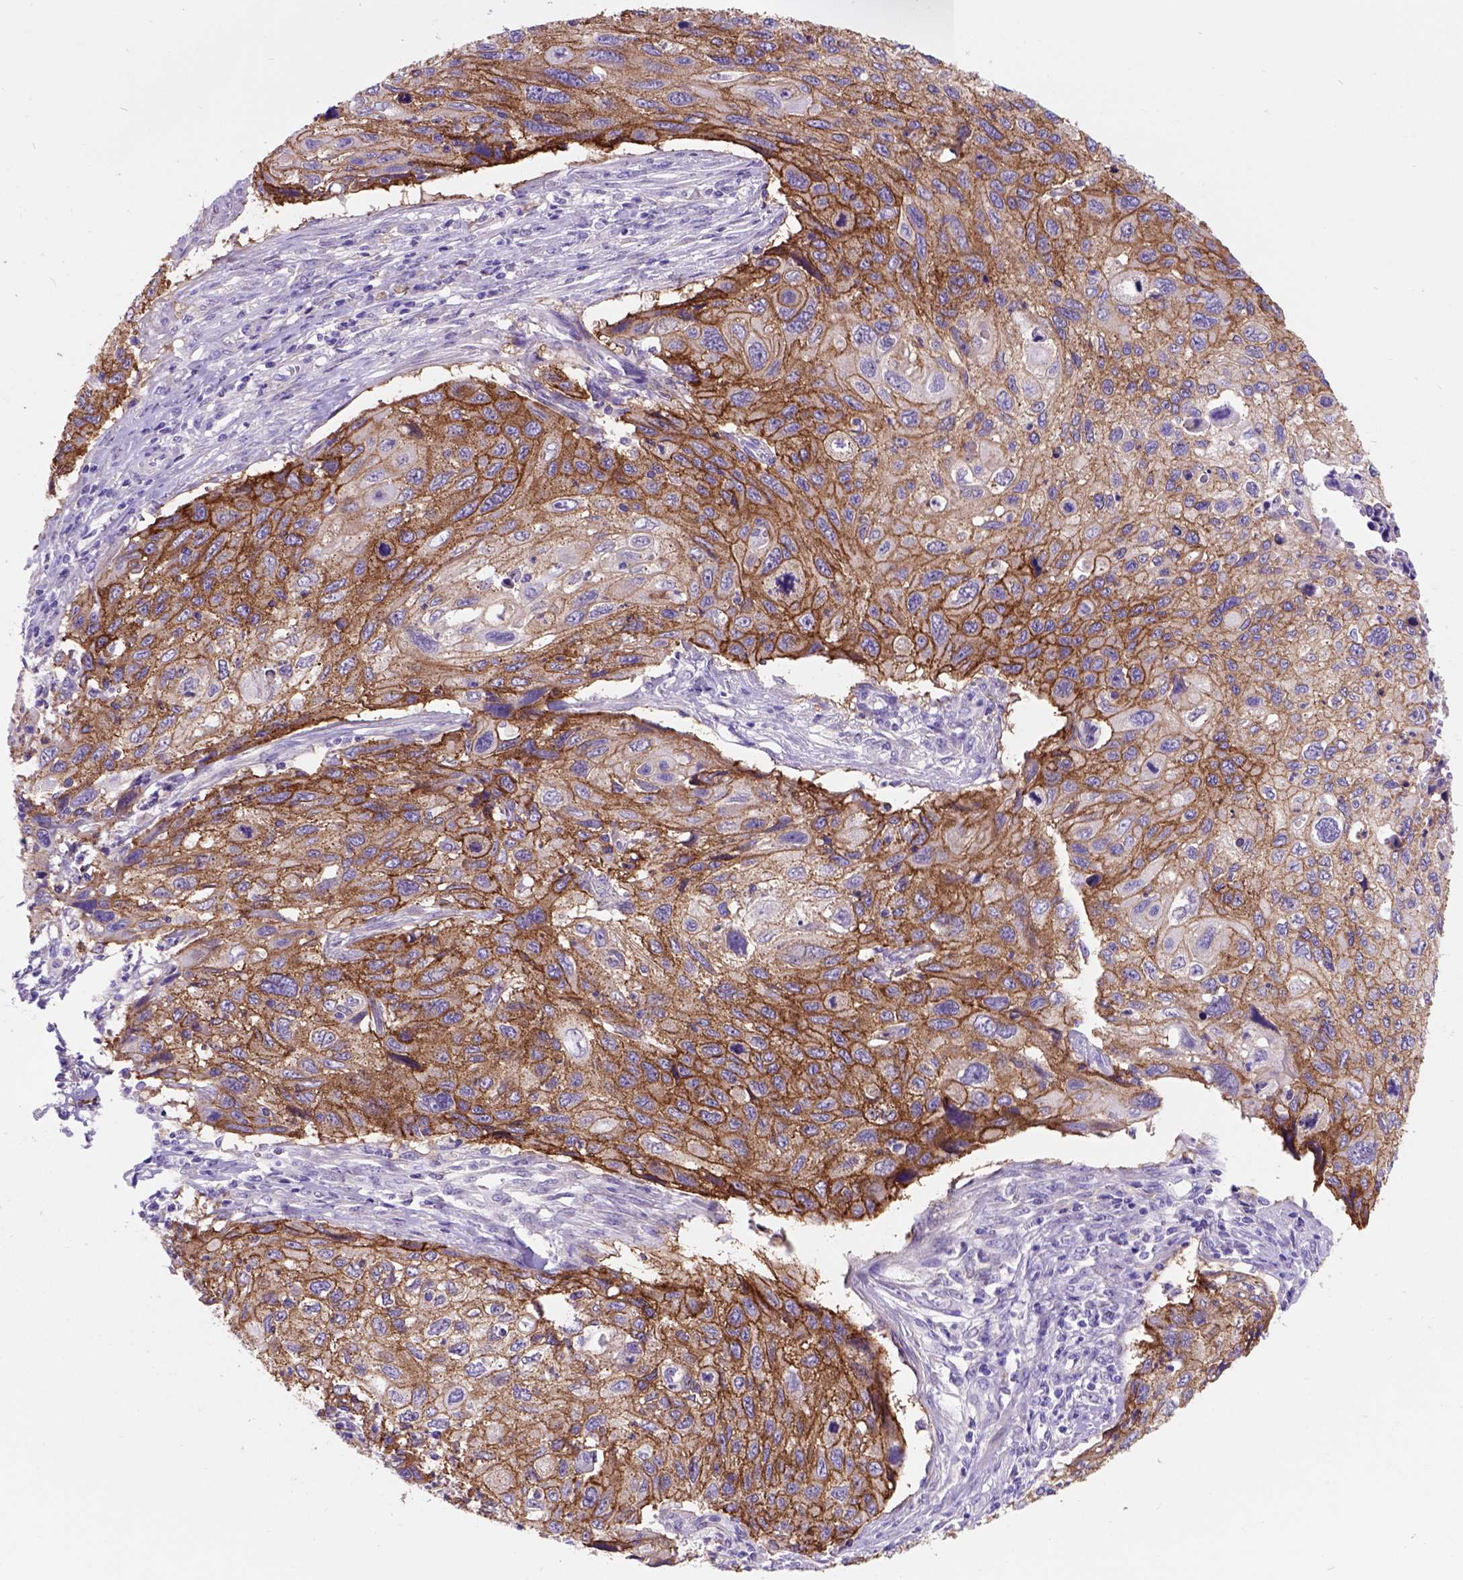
{"staining": {"intensity": "moderate", "quantity": ">75%", "location": "cytoplasmic/membranous"}, "tissue": "cervical cancer", "cell_type": "Tumor cells", "image_type": "cancer", "snomed": [{"axis": "morphology", "description": "Squamous cell carcinoma, NOS"}, {"axis": "topography", "description": "Cervix"}], "caption": "Cervical cancer (squamous cell carcinoma) stained with a brown dye shows moderate cytoplasmic/membranous positive positivity in about >75% of tumor cells.", "gene": "EGFR", "patient": {"sex": "female", "age": 70}}